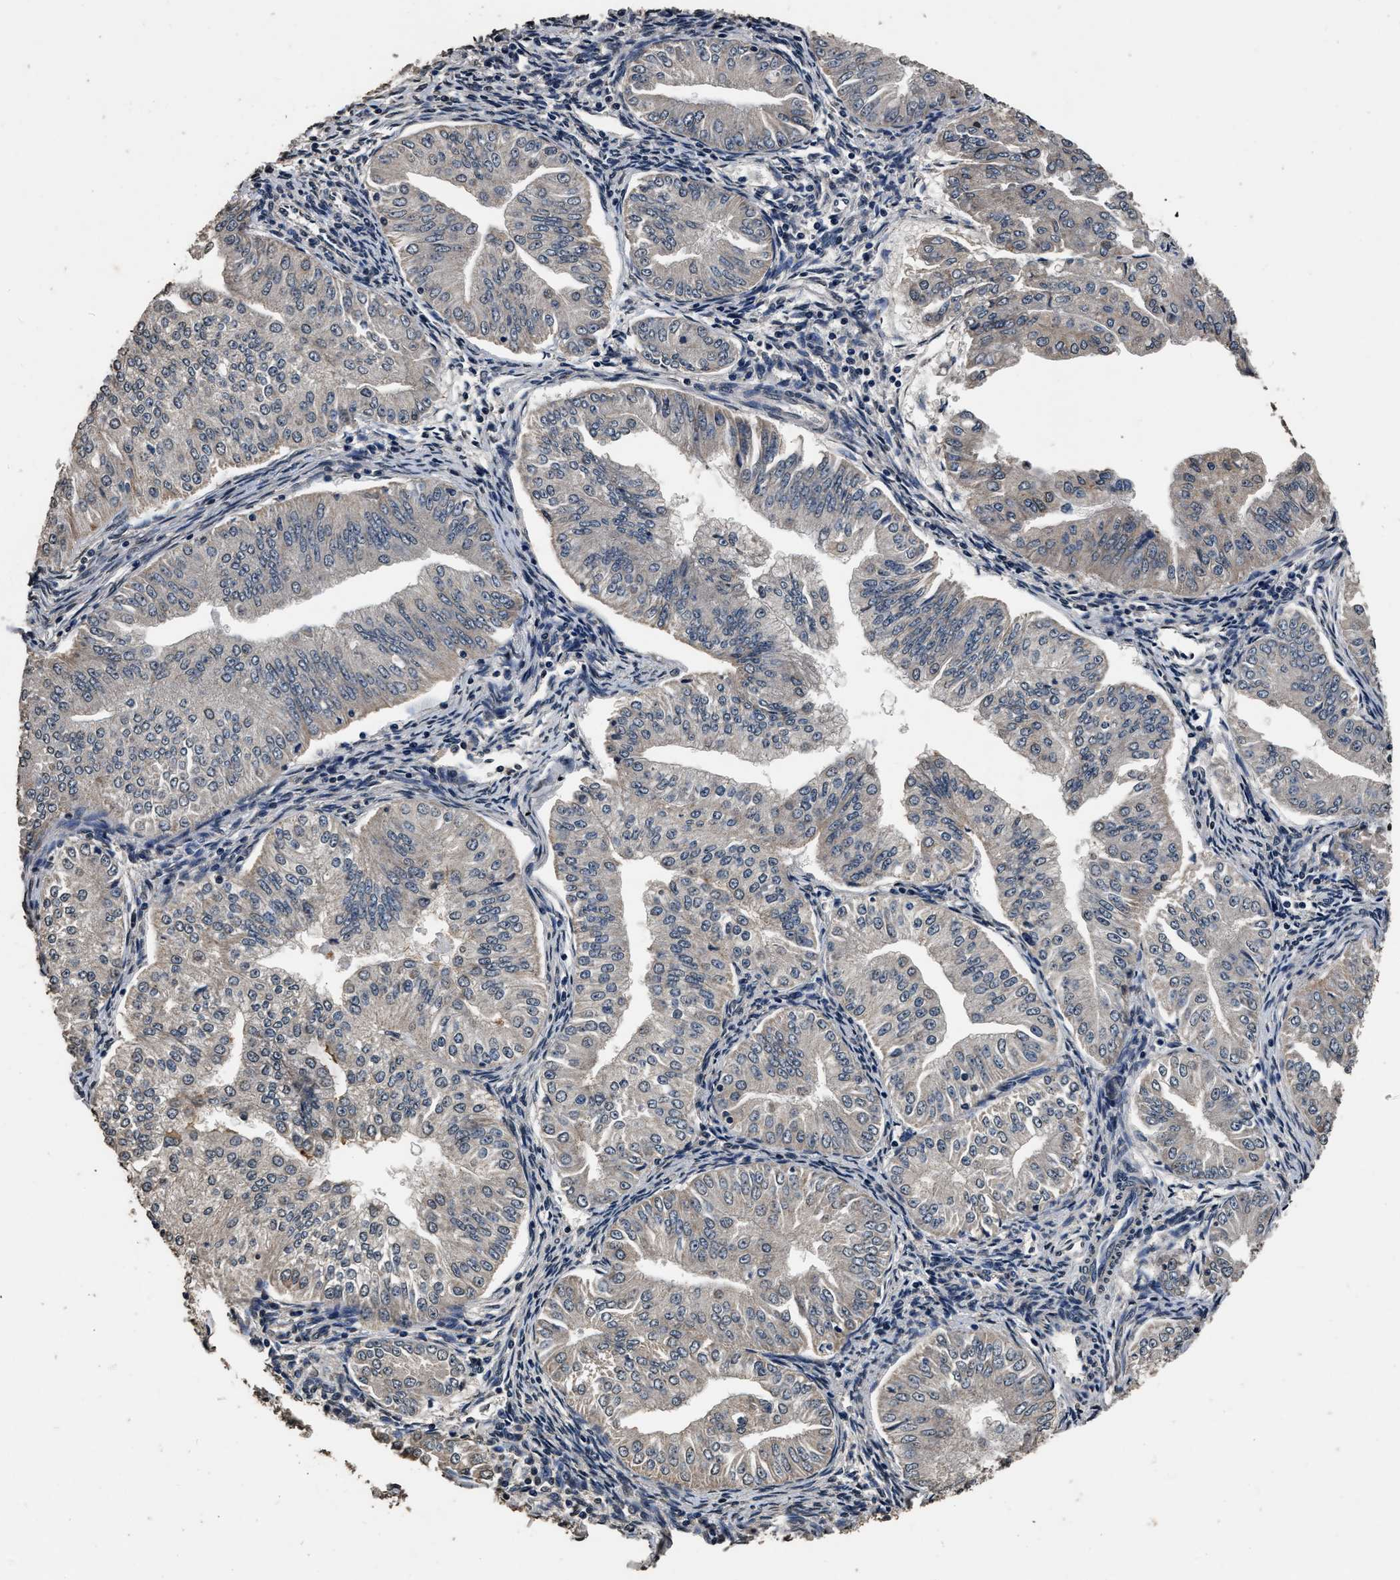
{"staining": {"intensity": "negative", "quantity": "none", "location": "none"}, "tissue": "endometrial cancer", "cell_type": "Tumor cells", "image_type": "cancer", "snomed": [{"axis": "morphology", "description": "Normal tissue, NOS"}, {"axis": "morphology", "description": "Adenocarcinoma, NOS"}, {"axis": "topography", "description": "Endometrium"}], "caption": "High magnification brightfield microscopy of adenocarcinoma (endometrial) stained with DAB (brown) and counterstained with hematoxylin (blue): tumor cells show no significant positivity.", "gene": "CSTF1", "patient": {"sex": "female", "age": 53}}